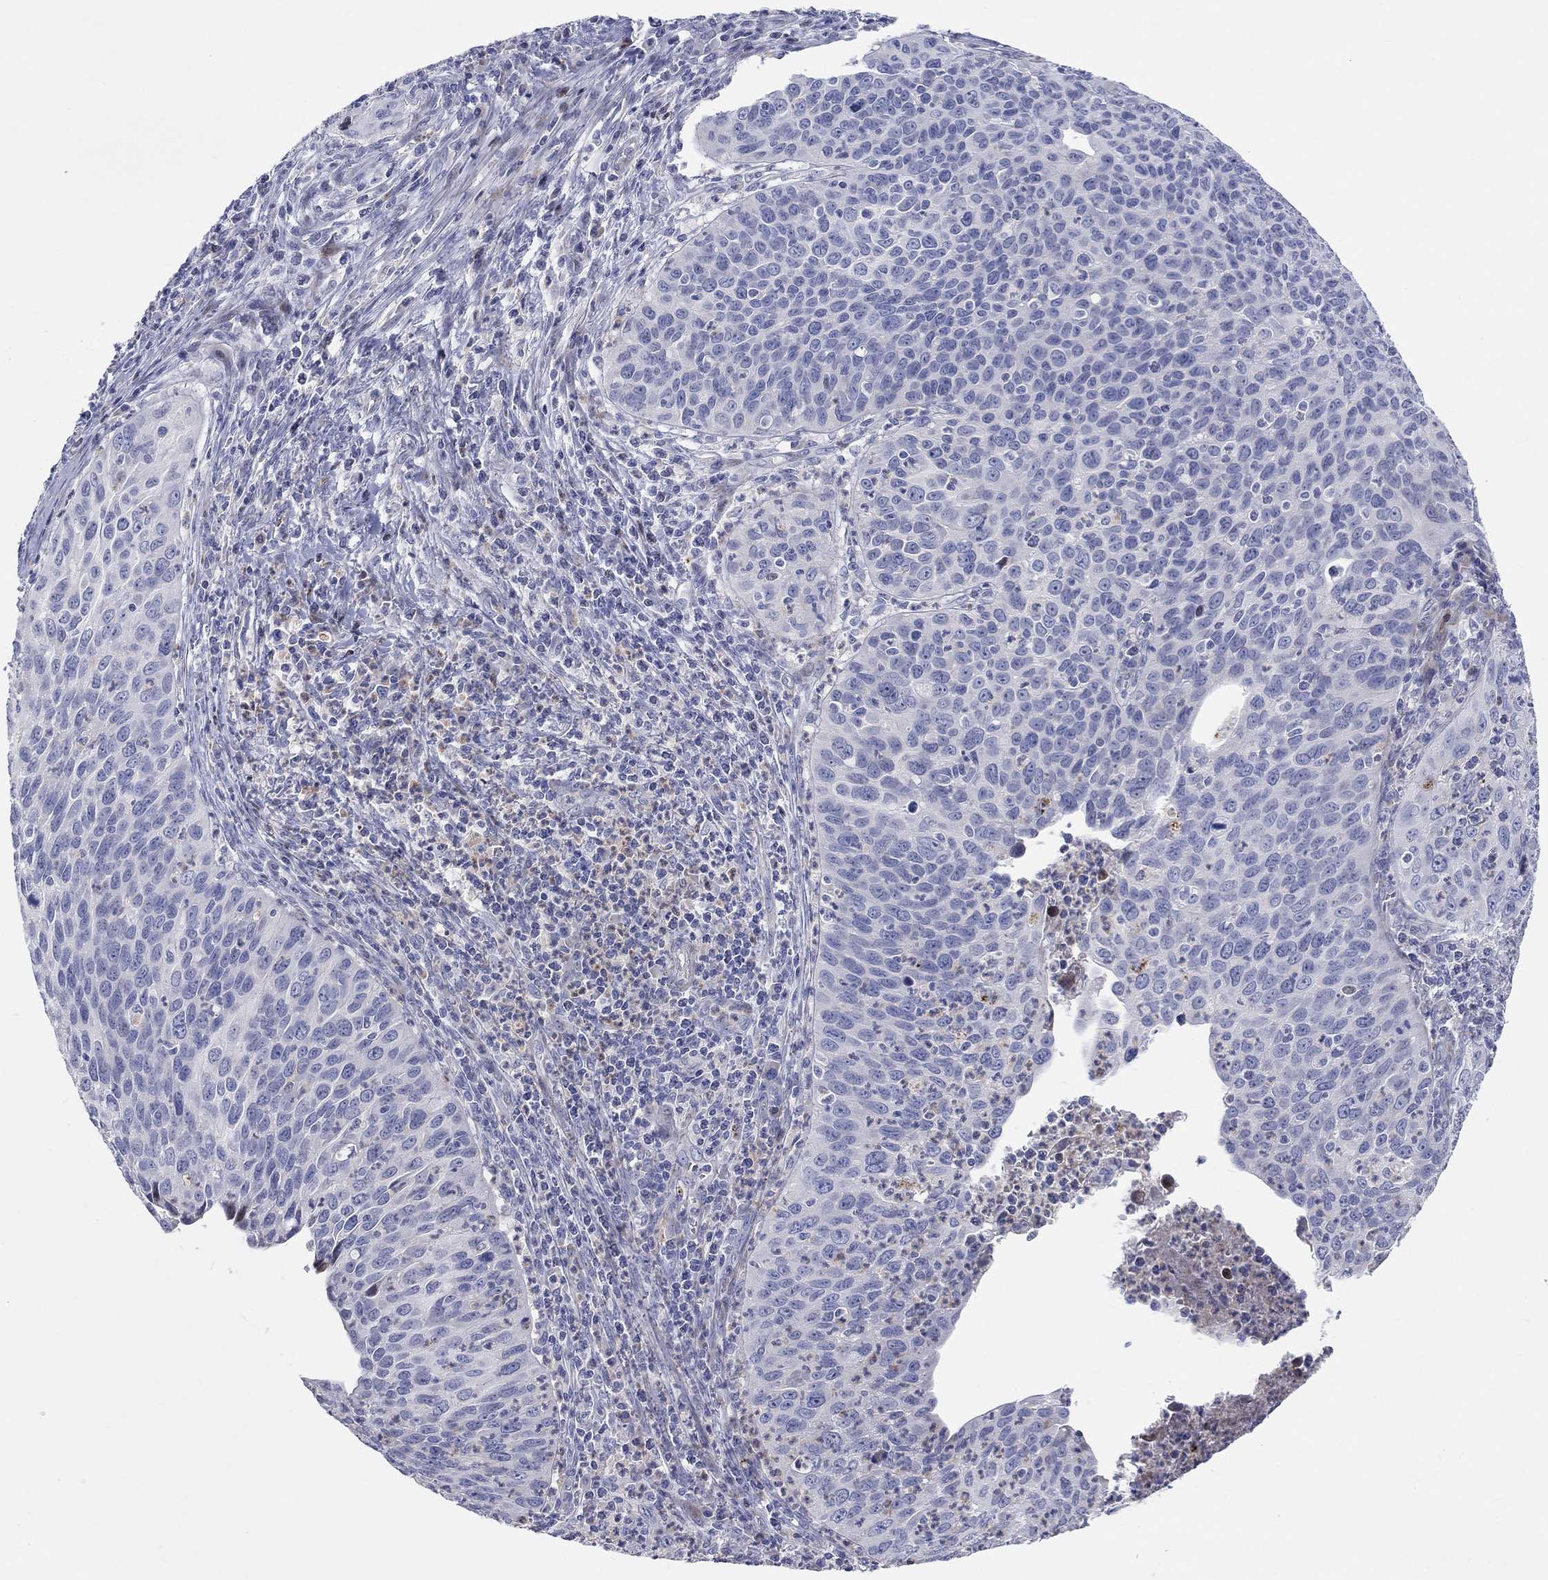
{"staining": {"intensity": "negative", "quantity": "none", "location": "none"}, "tissue": "cervical cancer", "cell_type": "Tumor cells", "image_type": "cancer", "snomed": [{"axis": "morphology", "description": "Squamous cell carcinoma, NOS"}, {"axis": "topography", "description": "Cervix"}], "caption": "Cervical squamous cell carcinoma stained for a protein using immunohistochemistry shows no expression tumor cells.", "gene": "ARHGAP36", "patient": {"sex": "female", "age": 26}}